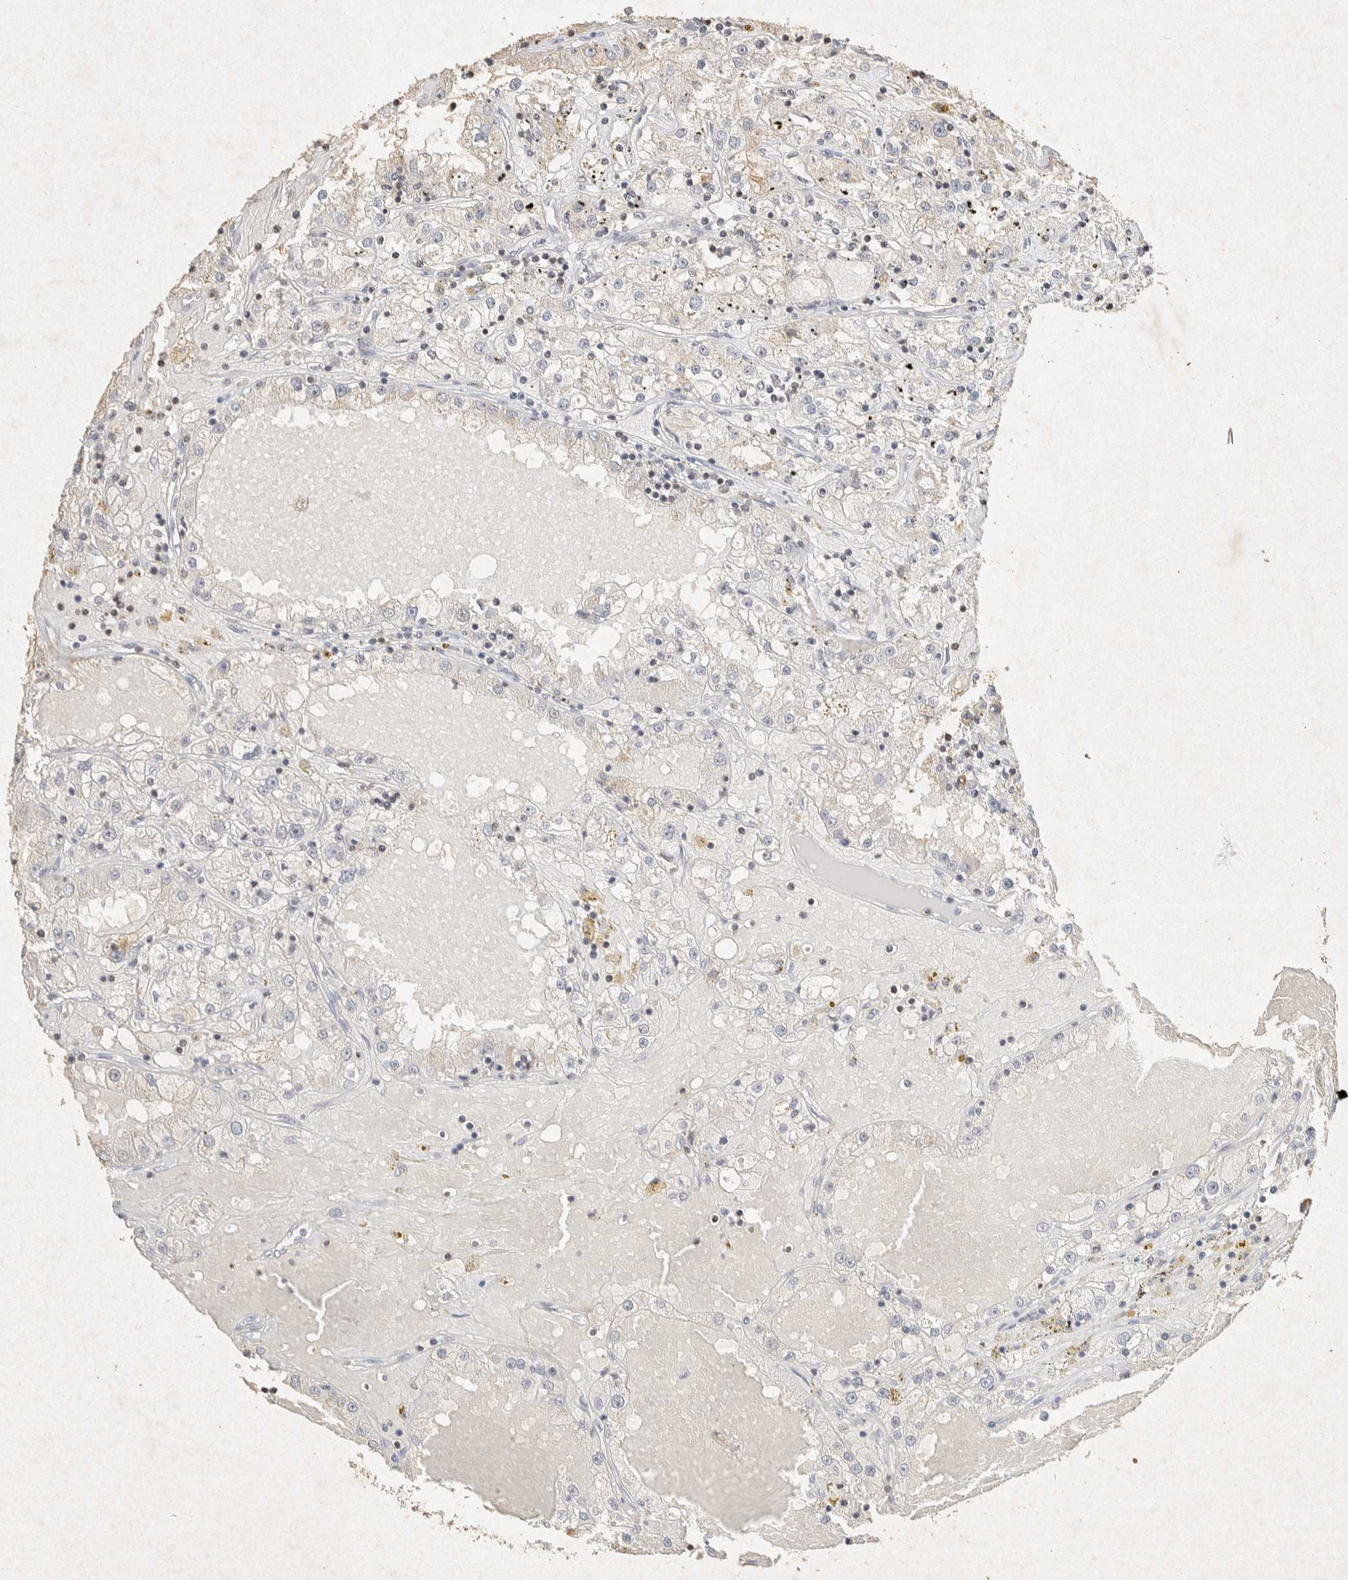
{"staining": {"intensity": "negative", "quantity": "none", "location": "none"}, "tissue": "renal cancer", "cell_type": "Tumor cells", "image_type": "cancer", "snomed": [{"axis": "morphology", "description": "Adenocarcinoma, NOS"}, {"axis": "topography", "description": "Kidney"}], "caption": "This is an IHC image of renal cancer. There is no expression in tumor cells.", "gene": "RAC2", "patient": {"sex": "male", "age": 56}}